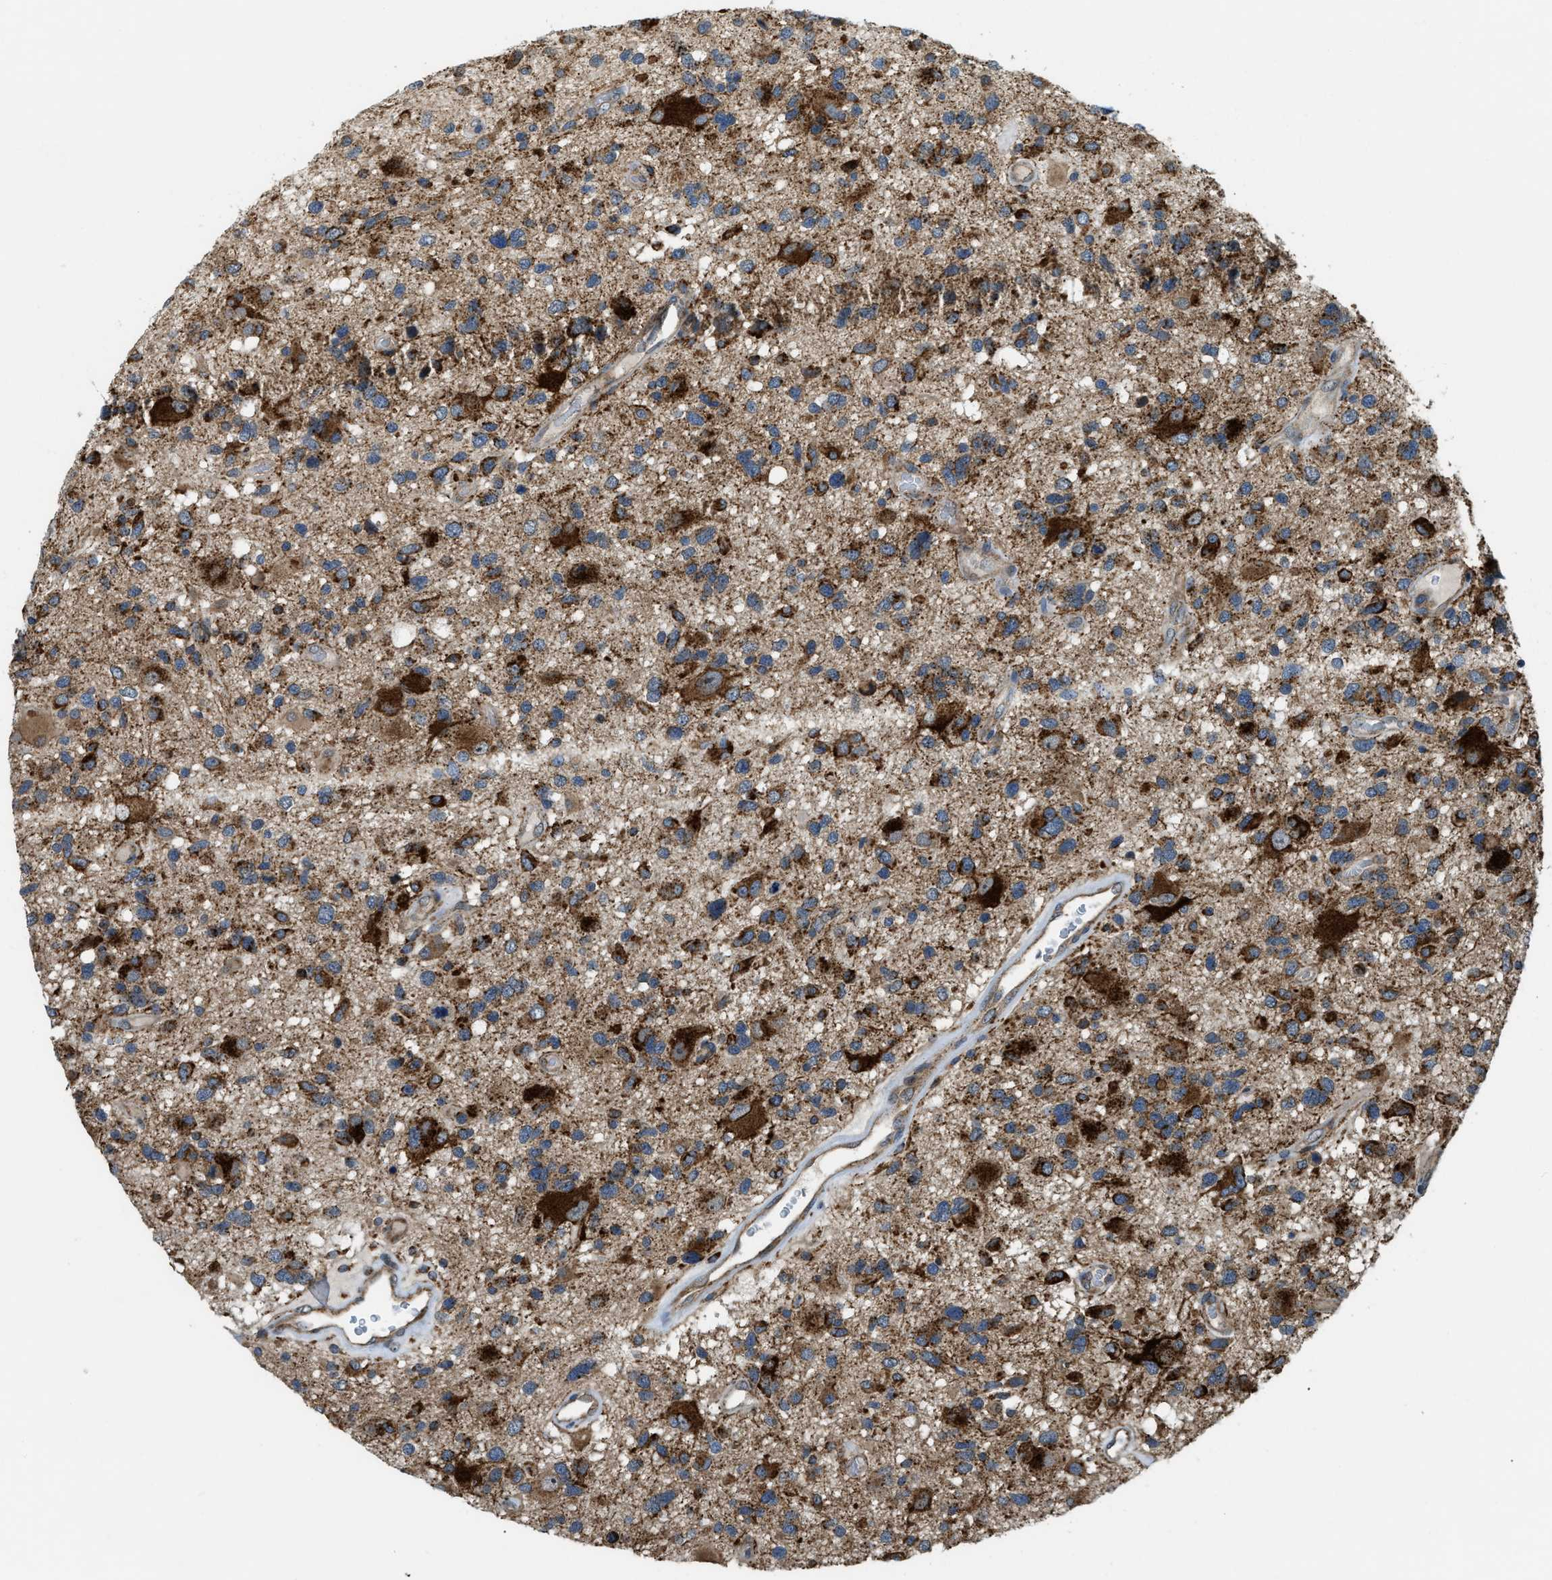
{"staining": {"intensity": "moderate", "quantity": ">75%", "location": "cytoplasmic/membranous"}, "tissue": "glioma", "cell_type": "Tumor cells", "image_type": "cancer", "snomed": [{"axis": "morphology", "description": "Glioma, malignant, High grade"}, {"axis": "topography", "description": "Brain"}], "caption": "A high-resolution micrograph shows immunohistochemistry staining of malignant glioma (high-grade), which reveals moderate cytoplasmic/membranous staining in approximately >75% of tumor cells.", "gene": "STARD3NL", "patient": {"sex": "male", "age": 33}}